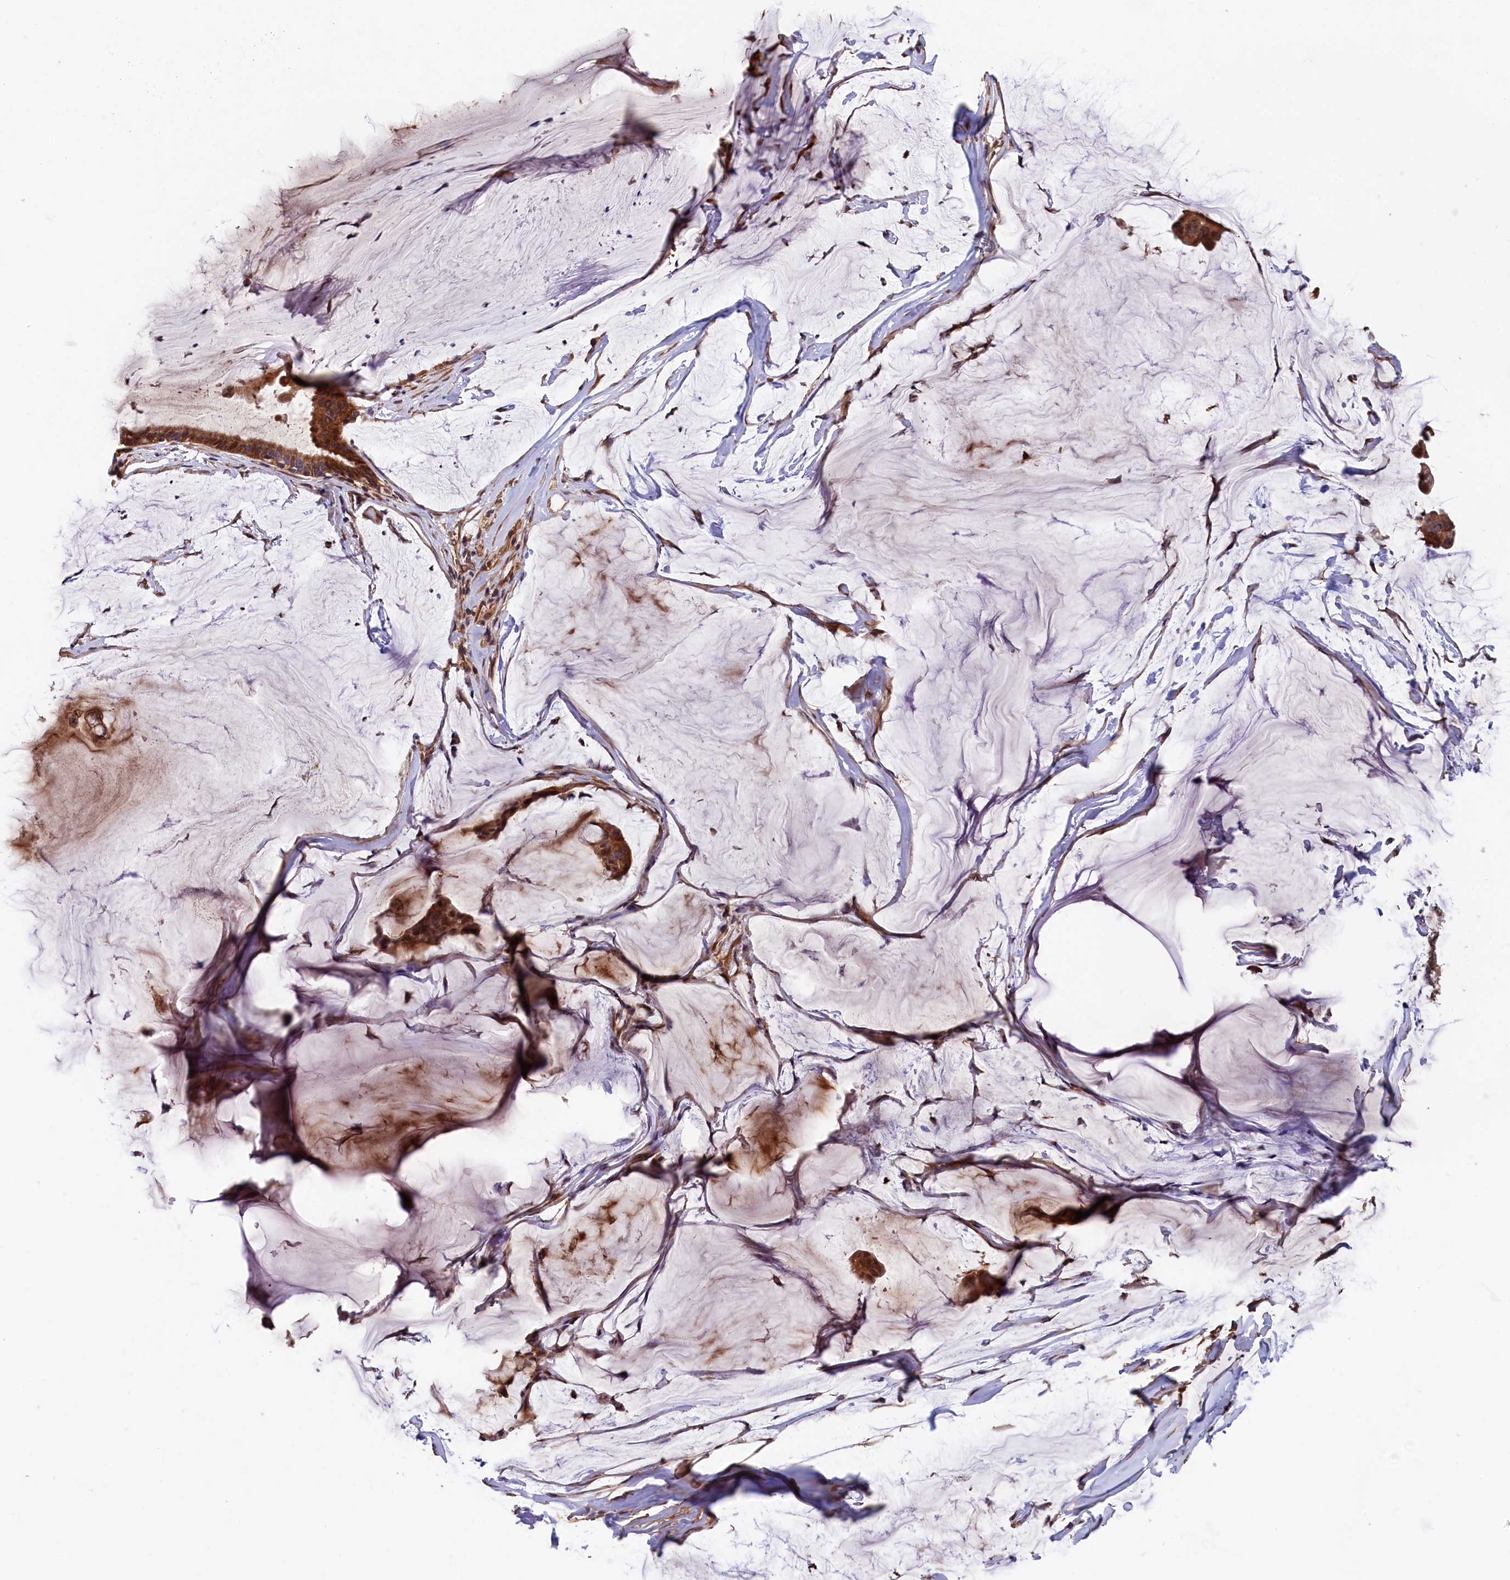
{"staining": {"intensity": "moderate", "quantity": ">75%", "location": "cytoplasmic/membranous"}, "tissue": "ovarian cancer", "cell_type": "Tumor cells", "image_type": "cancer", "snomed": [{"axis": "morphology", "description": "Cystadenocarcinoma, mucinous, NOS"}, {"axis": "topography", "description": "Ovary"}], "caption": "Ovarian cancer stained for a protein exhibits moderate cytoplasmic/membranous positivity in tumor cells.", "gene": "GREB1L", "patient": {"sex": "female", "age": 73}}